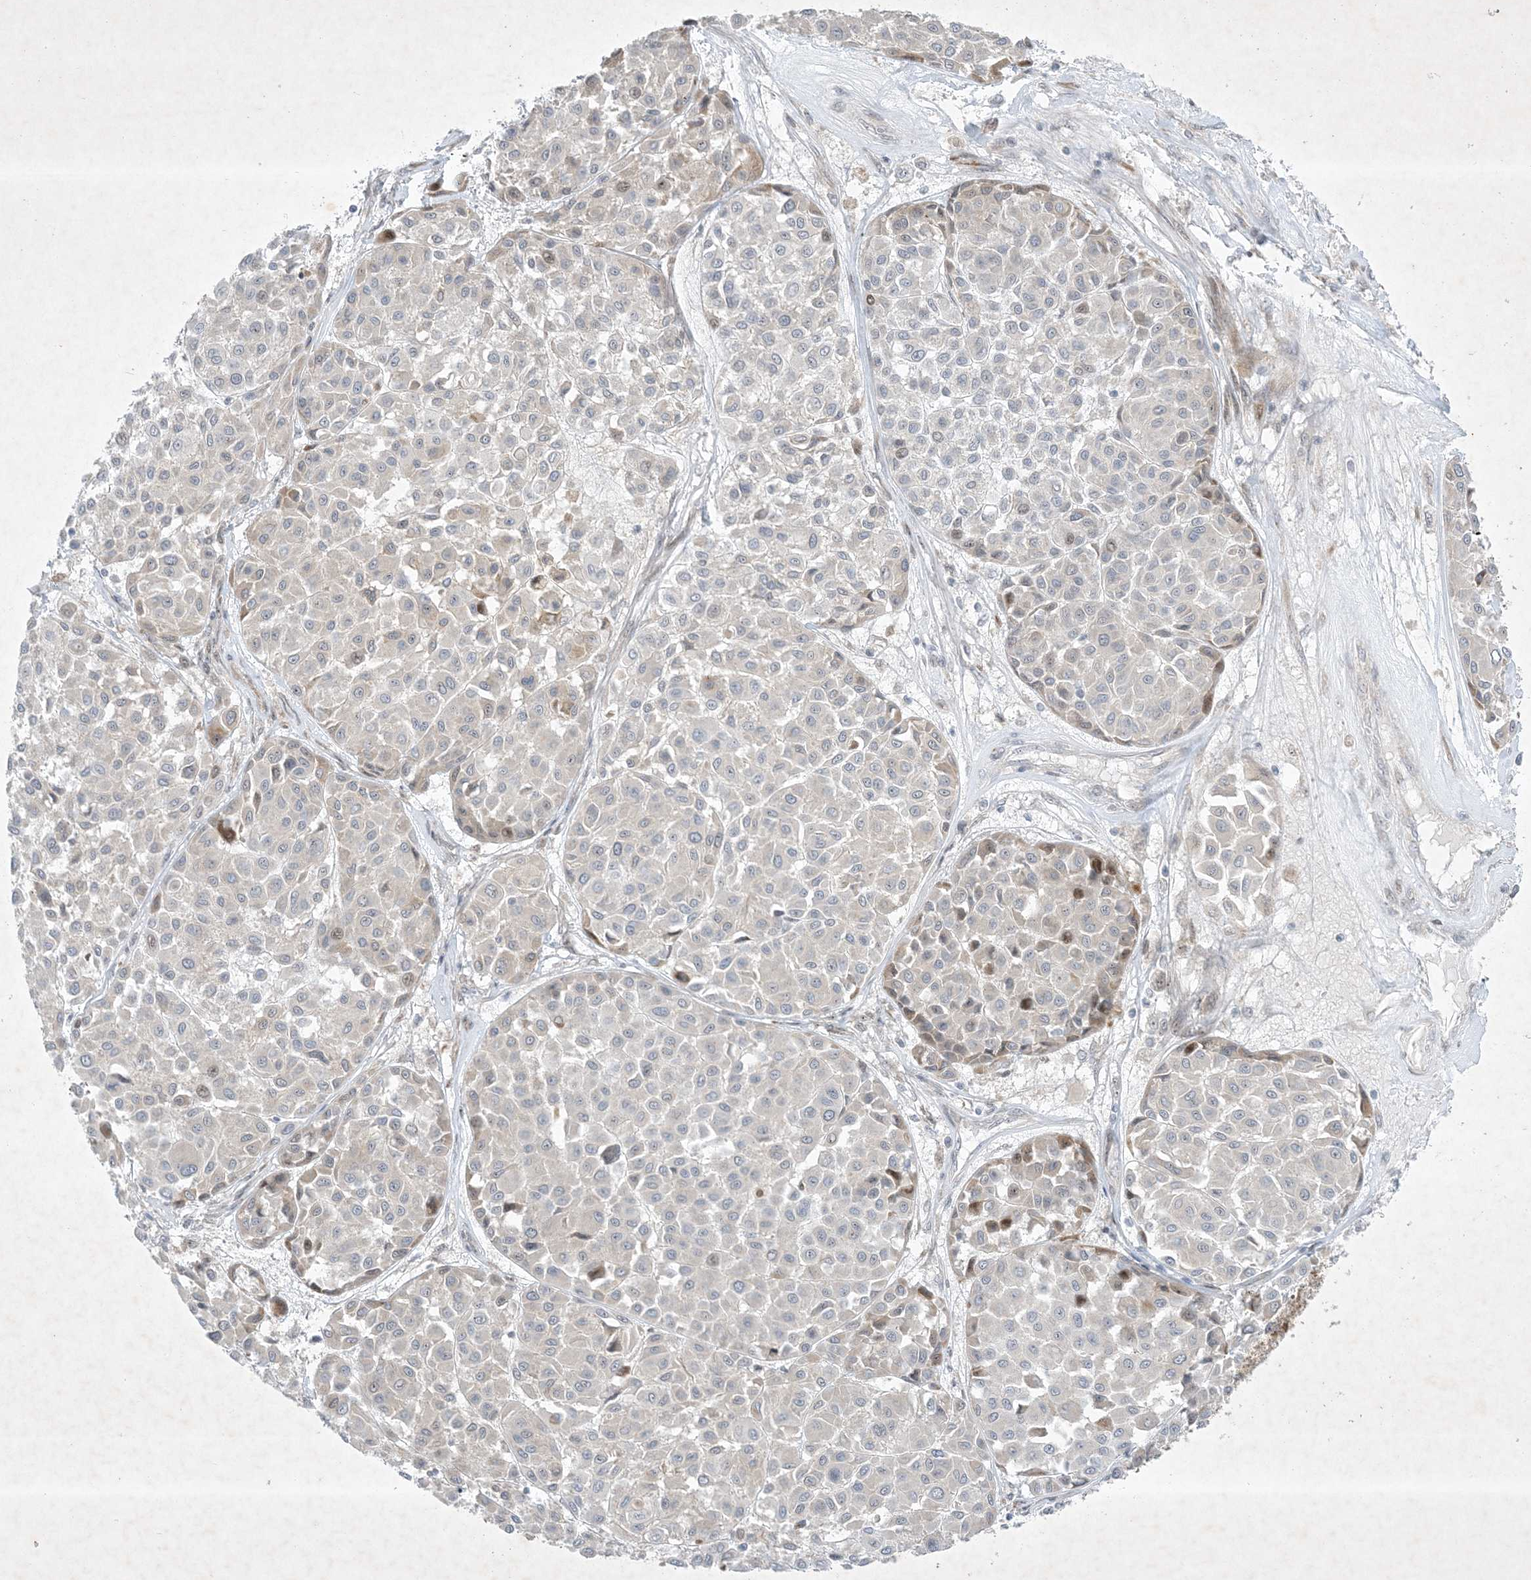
{"staining": {"intensity": "negative", "quantity": "none", "location": "none"}, "tissue": "melanoma", "cell_type": "Tumor cells", "image_type": "cancer", "snomed": [{"axis": "morphology", "description": "Malignant melanoma, Metastatic site"}, {"axis": "topography", "description": "Soft tissue"}], "caption": "Immunohistochemistry (IHC) image of neoplastic tissue: human melanoma stained with DAB demonstrates no significant protein expression in tumor cells.", "gene": "SOGA3", "patient": {"sex": "male", "age": 41}}